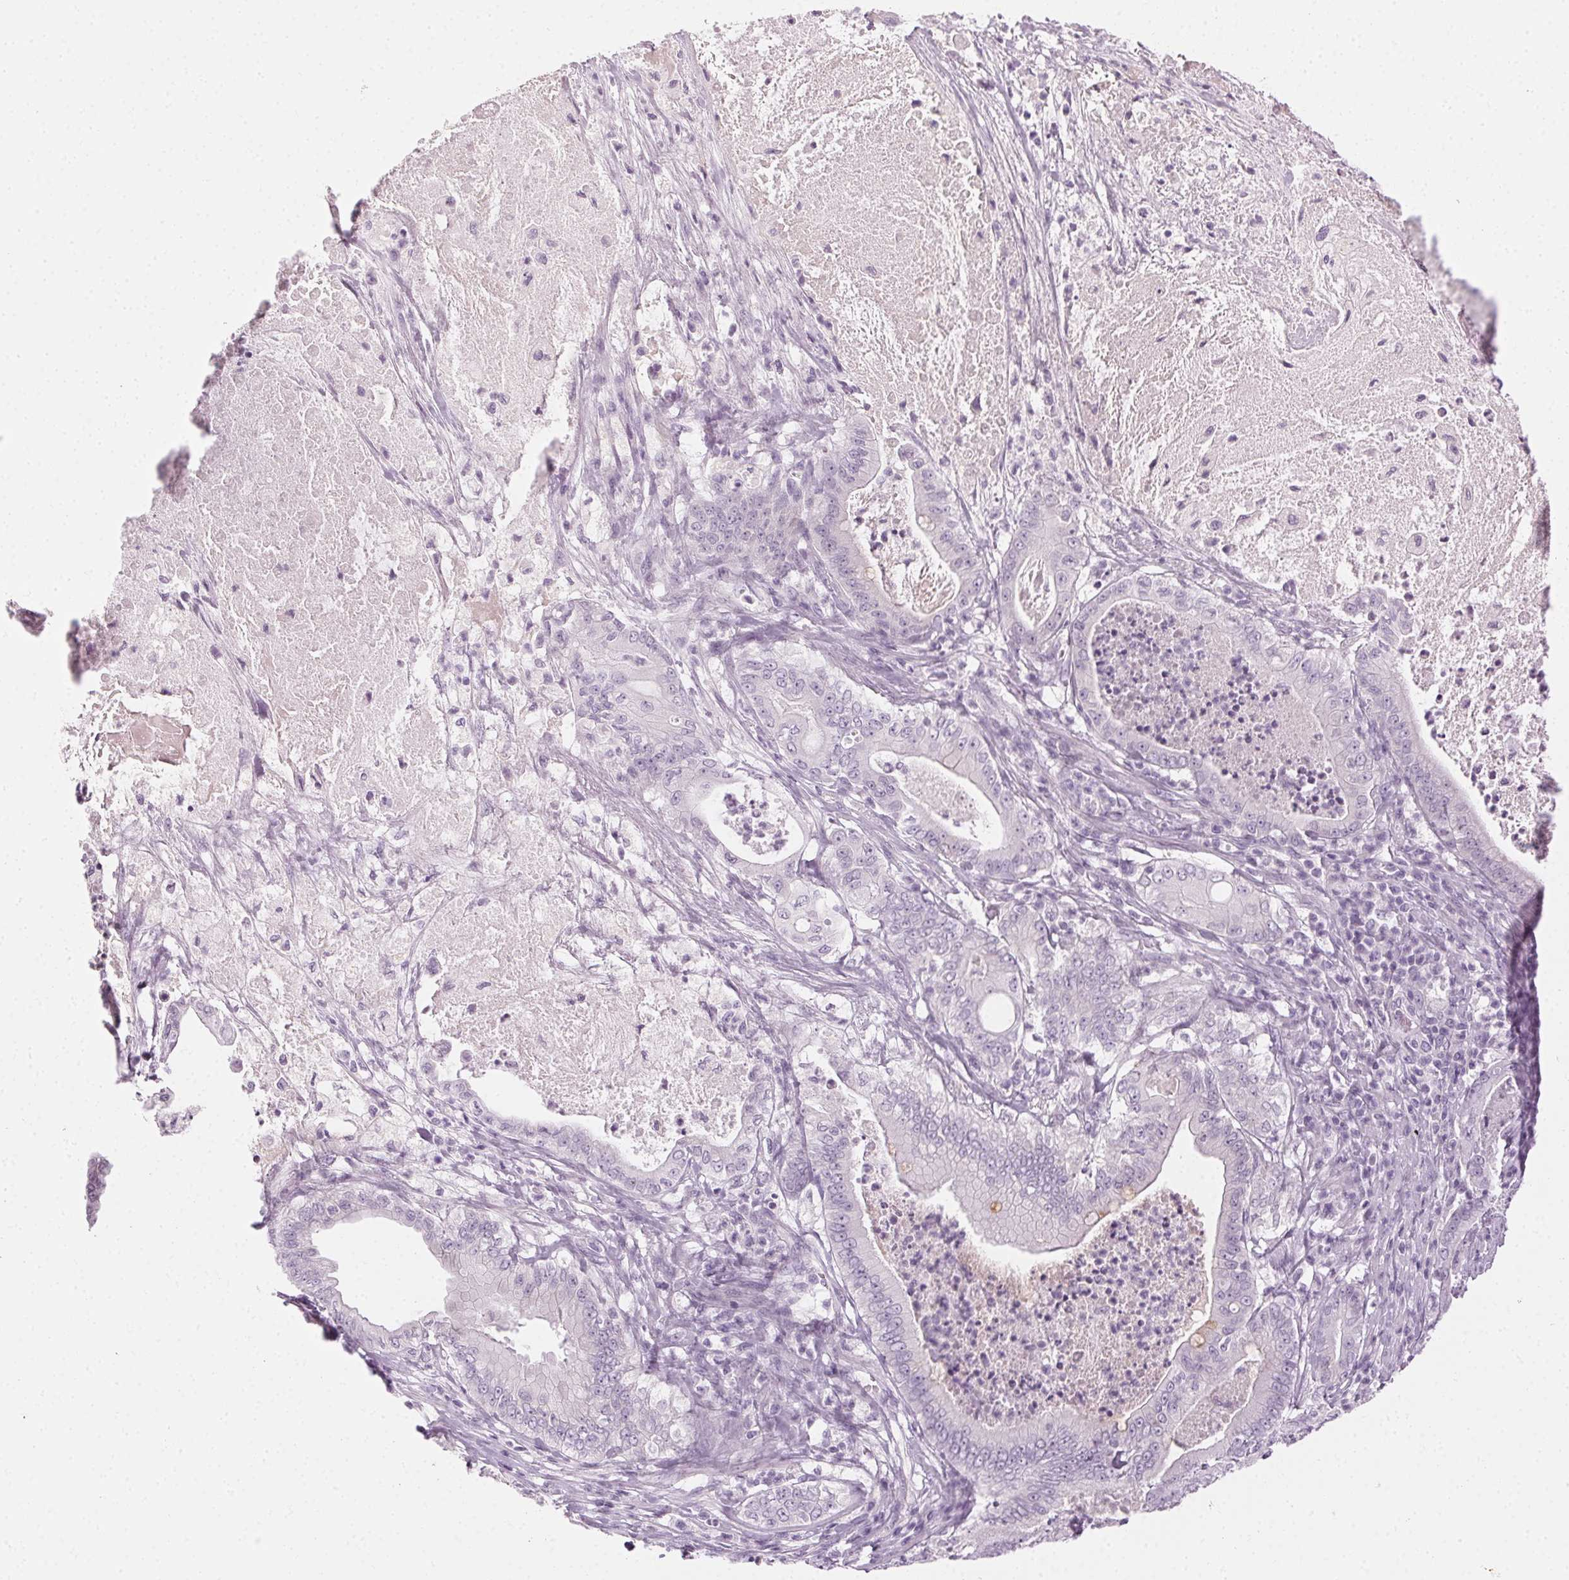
{"staining": {"intensity": "moderate", "quantity": "<25%", "location": "cytoplasmic/membranous"}, "tissue": "pancreatic cancer", "cell_type": "Tumor cells", "image_type": "cancer", "snomed": [{"axis": "morphology", "description": "Adenocarcinoma, NOS"}, {"axis": "topography", "description": "Pancreas"}], "caption": "A brown stain labels moderate cytoplasmic/membranous expression of a protein in human adenocarcinoma (pancreatic) tumor cells.", "gene": "AIF1L", "patient": {"sex": "male", "age": 71}}